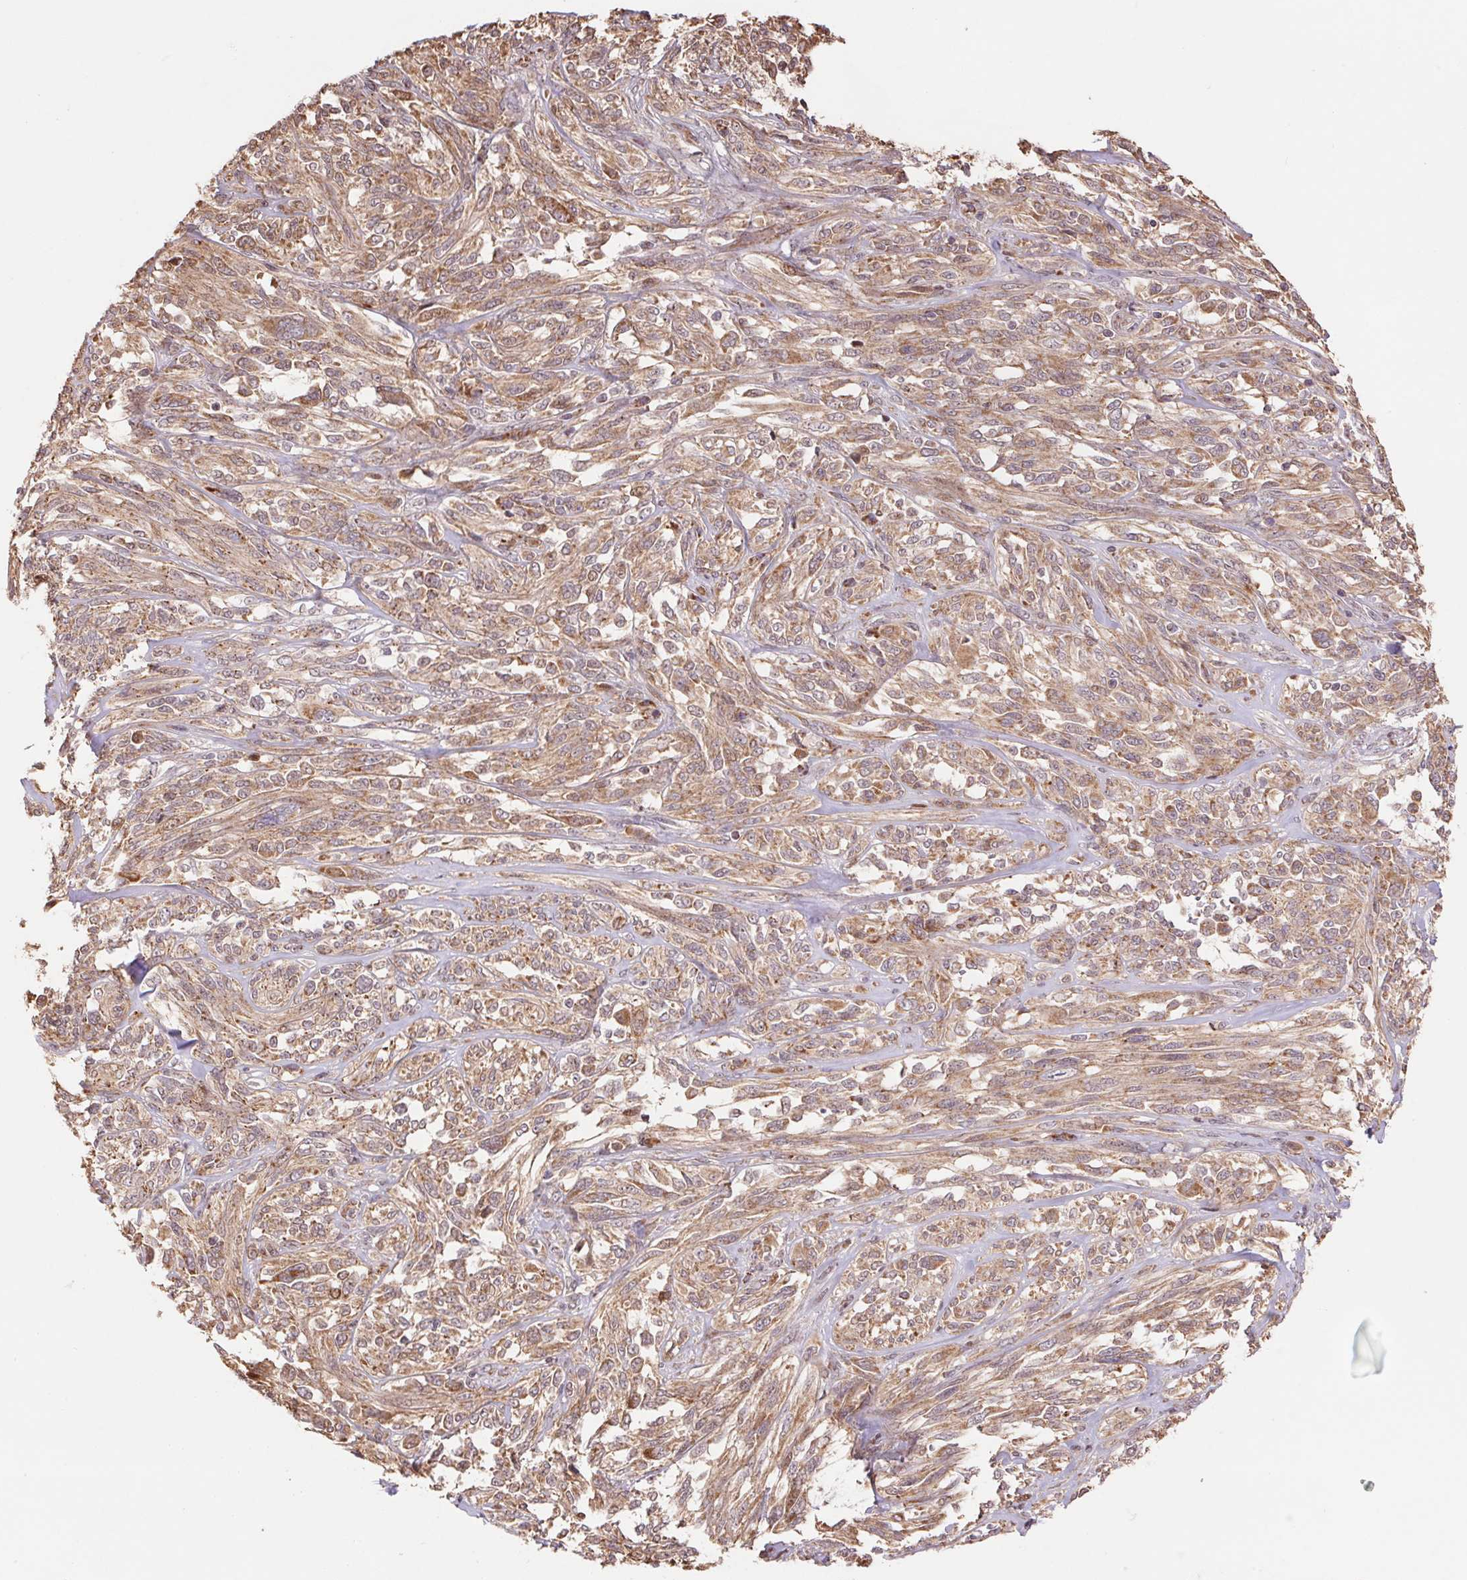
{"staining": {"intensity": "moderate", "quantity": ">75%", "location": "cytoplasmic/membranous"}, "tissue": "melanoma", "cell_type": "Tumor cells", "image_type": "cancer", "snomed": [{"axis": "morphology", "description": "Malignant melanoma, NOS"}, {"axis": "topography", "description": "Skin"}], "caption": "Human malignant melanoma stained for a protein (brown) exhibits moderate cytoplasmic/membranous positive staining in approximately >75% of tumor cells.", "gene": "PDHA1", "patient": {"sex": "female", "age": 91}}